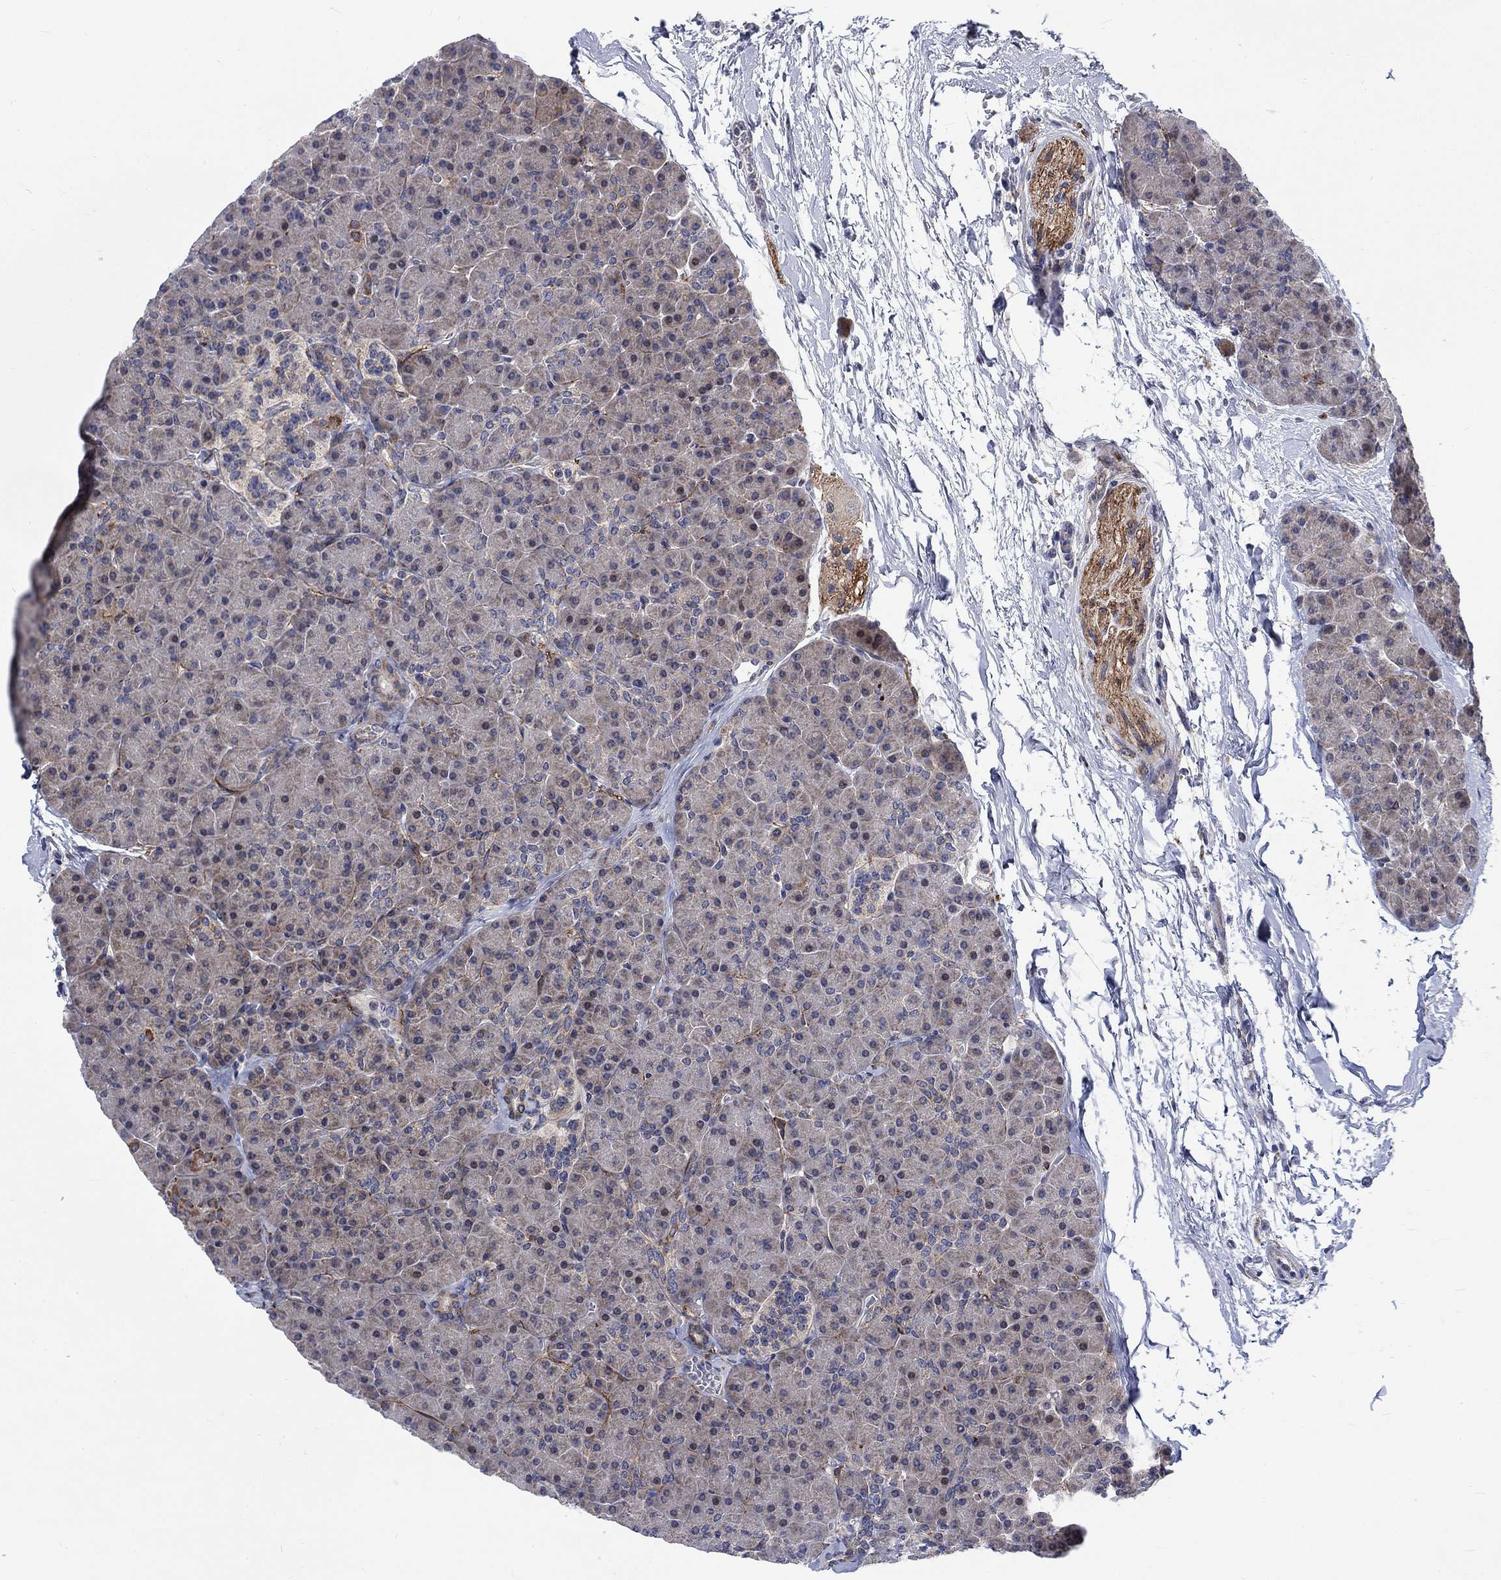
{"staining": {"intensity": "moderate", "quantity": "25%-75%", "location": "cytoplasmic/membranous"}, "tissue": "pancreas", "cell_type": "Exocrine glandular cells", "image_type": "normal", "snomed": [{"axis": "morphology", "description": "Normal tissue, NOS"}, {"axis": "topography", "description": "Pancreas"}], "caption": "An IHC image of unremarkable tissue is shown. Protein staining in brown highlights moderate cytoplasmic/membranous positivity in pancreas within exocrine glandular cells.", "gene": "SLC35F2", "patient": {"sex": "female", "age": 44}}